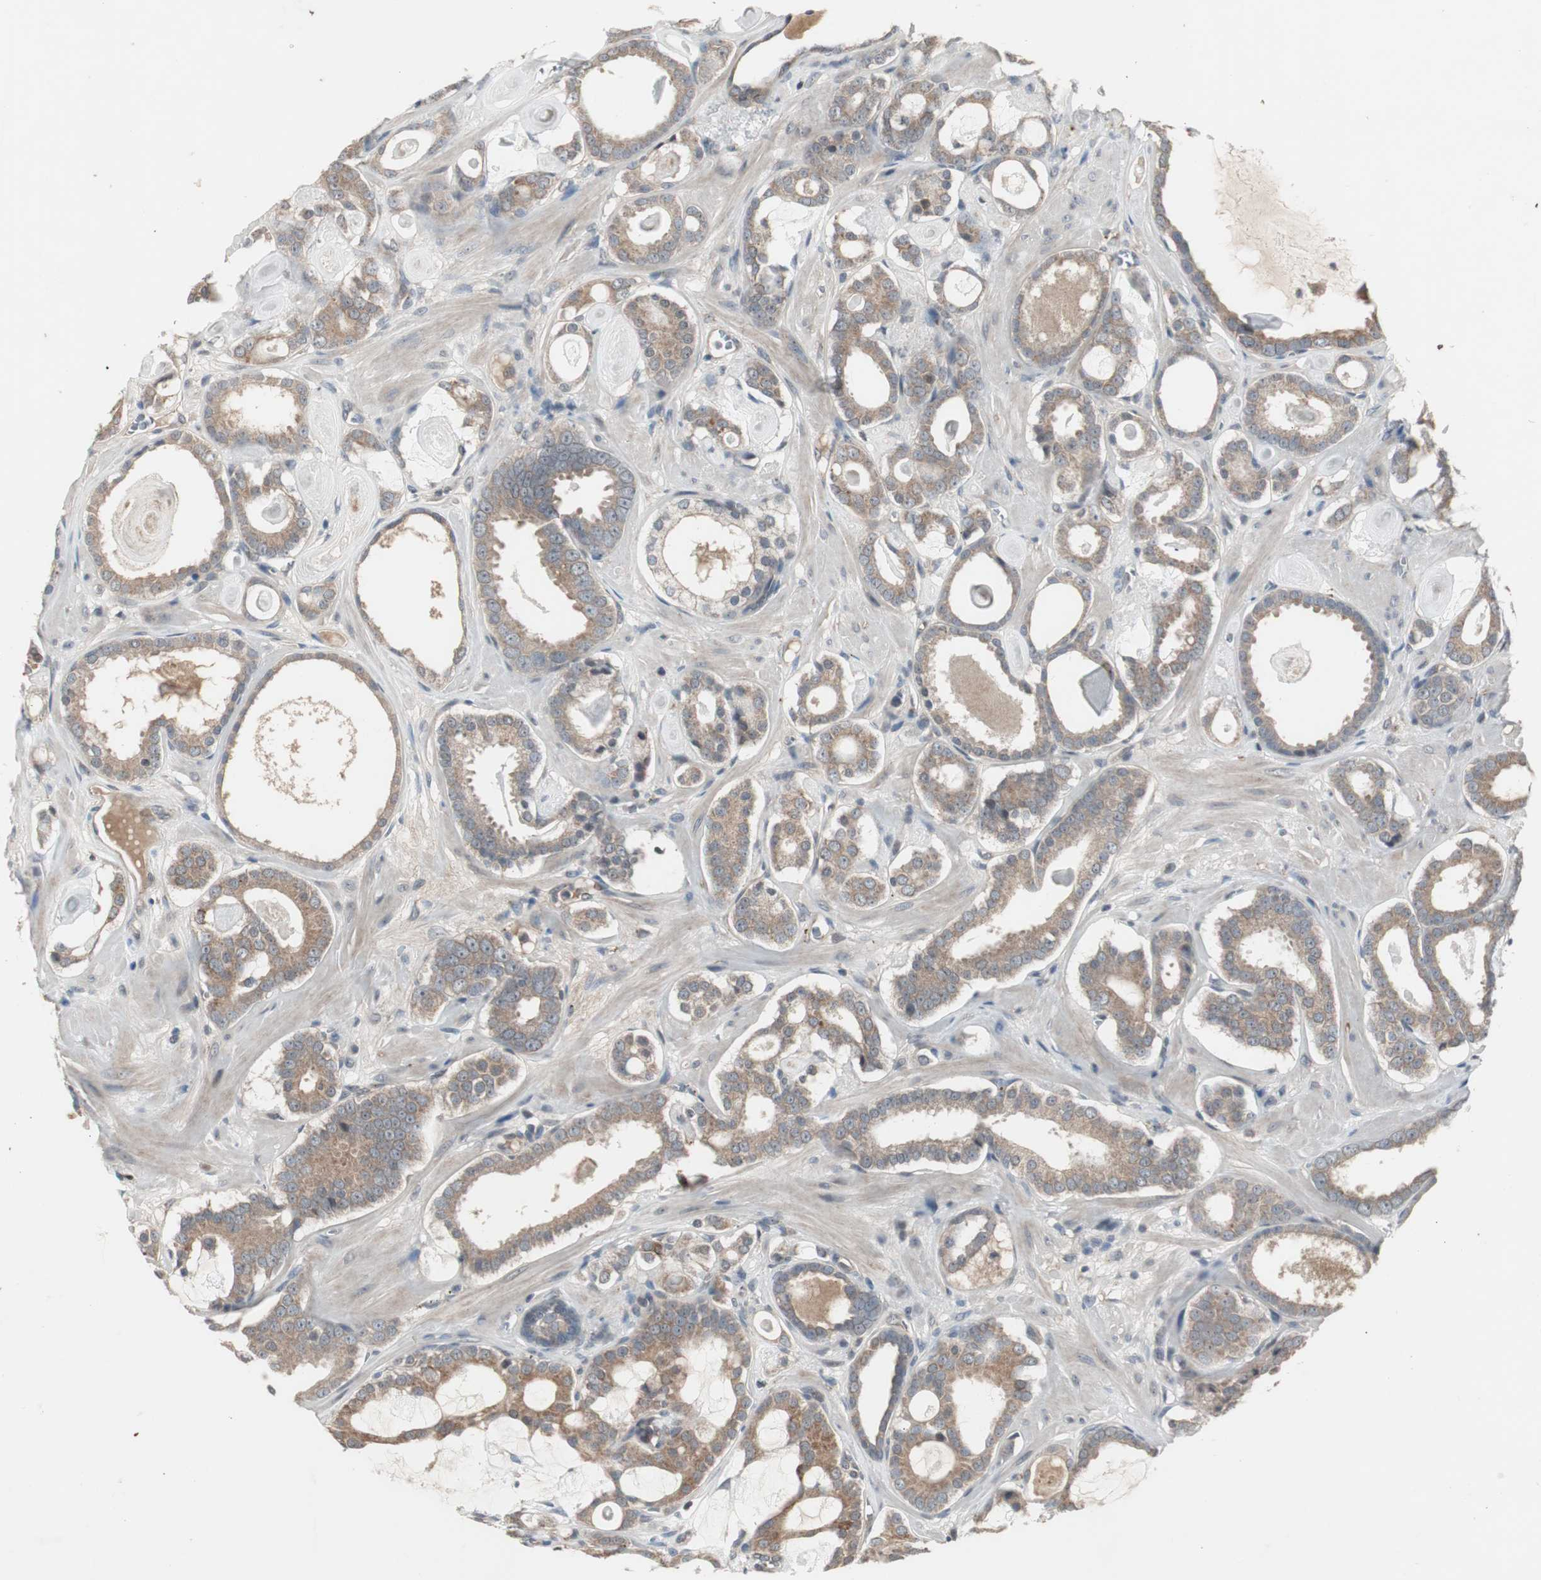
{"staining": {"intensity": "moderate", "quantity": ">75%", "location": "cytoplasmic/membranous"}, "tissue": "prostate cancer", "cell_type": "Tumor cells", "image_type": "cancer", "snomed": [{"axis": "morphology", "description": "Adenocarcinoma, Low grade"}, {"axis": "topography", "description": "Prostate"}], "caption": "Immunohistochemical staining of human prostate cancer demonstrates medium levels of moderate cytoplasmic/membranous expression in approximately >75% of tumor cells.", "gene": "ZMPSTE24", "patient": {"sex": "male", "age": 57}}